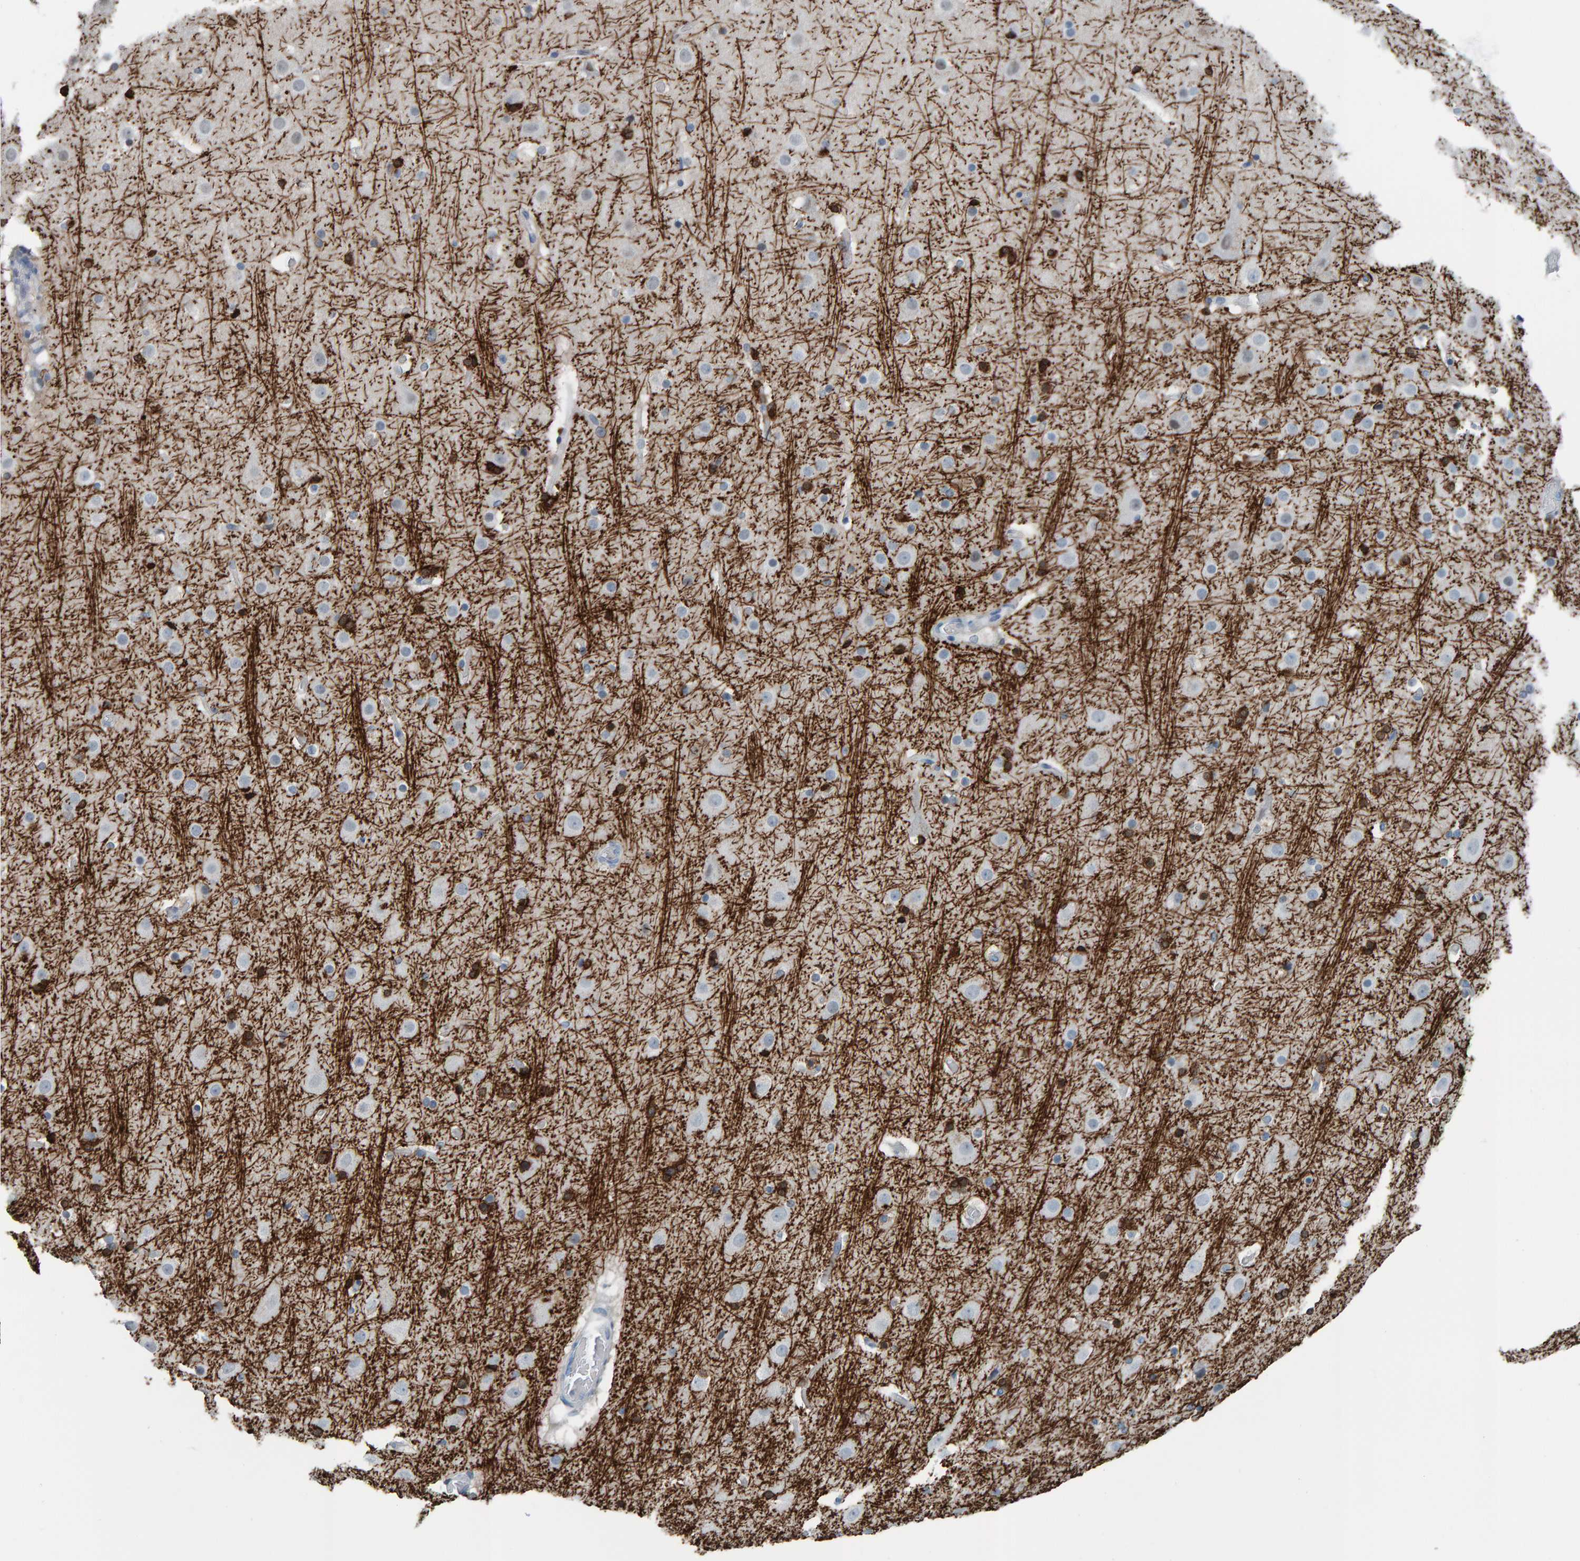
{"staining": {"intensity": "negative", "quantity": "none", "location": "none"}, "tissue": "cerebral cortex", "cell_type": "Endothelial cells", "image_type": "normal", "snomed": [{"axis": "morphology", "description": "Normal tissue, NOS"}, {"axis": "topography", "description": "Cerebral cortex"}], "caption": "IHC of normal human cerebral cortex shows no staining in endothelial cells.", "gene": "CNP", "patient": {"sex": "male", "age": 57}}